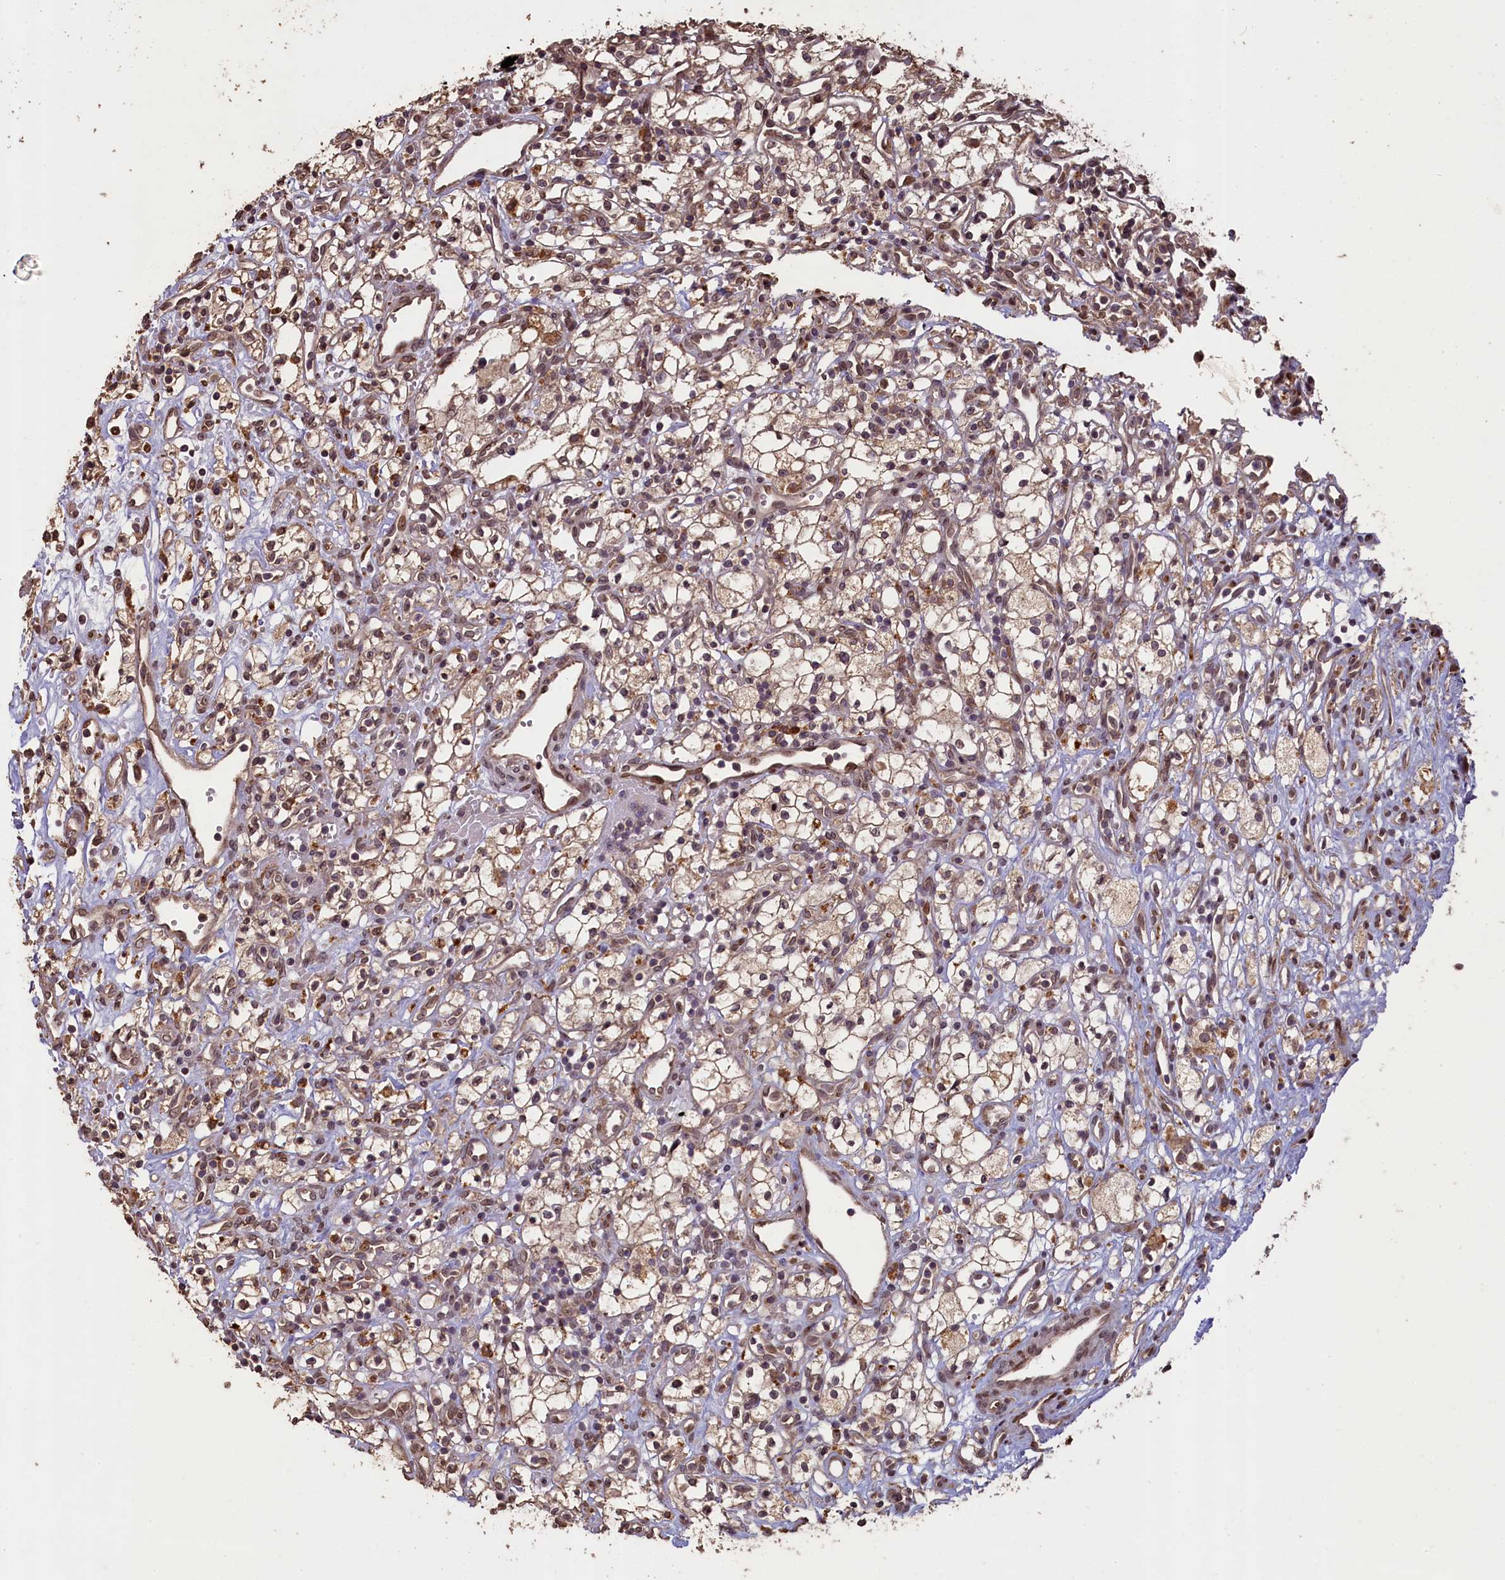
{"staining": {"intensity": "weak", "quantity": "<25%", "location": "cytoplasmic/membranous"}, "tissue": "renal cancer", "cell_type": "Tumor cells", "image_type": "cancer", "snomed": [{"axis": "morphology", "description": "Adenocarcinoma, NOS"}, {"axis": "topography", "description": "Kidney"}], "caption": "Renal cancer (adenocarcinoma) was stained to show a protein in brown. There is no significant staining in tumor cells.", "gene": "SLC38A7", "patient": {"sex": "male", "age": 59}}